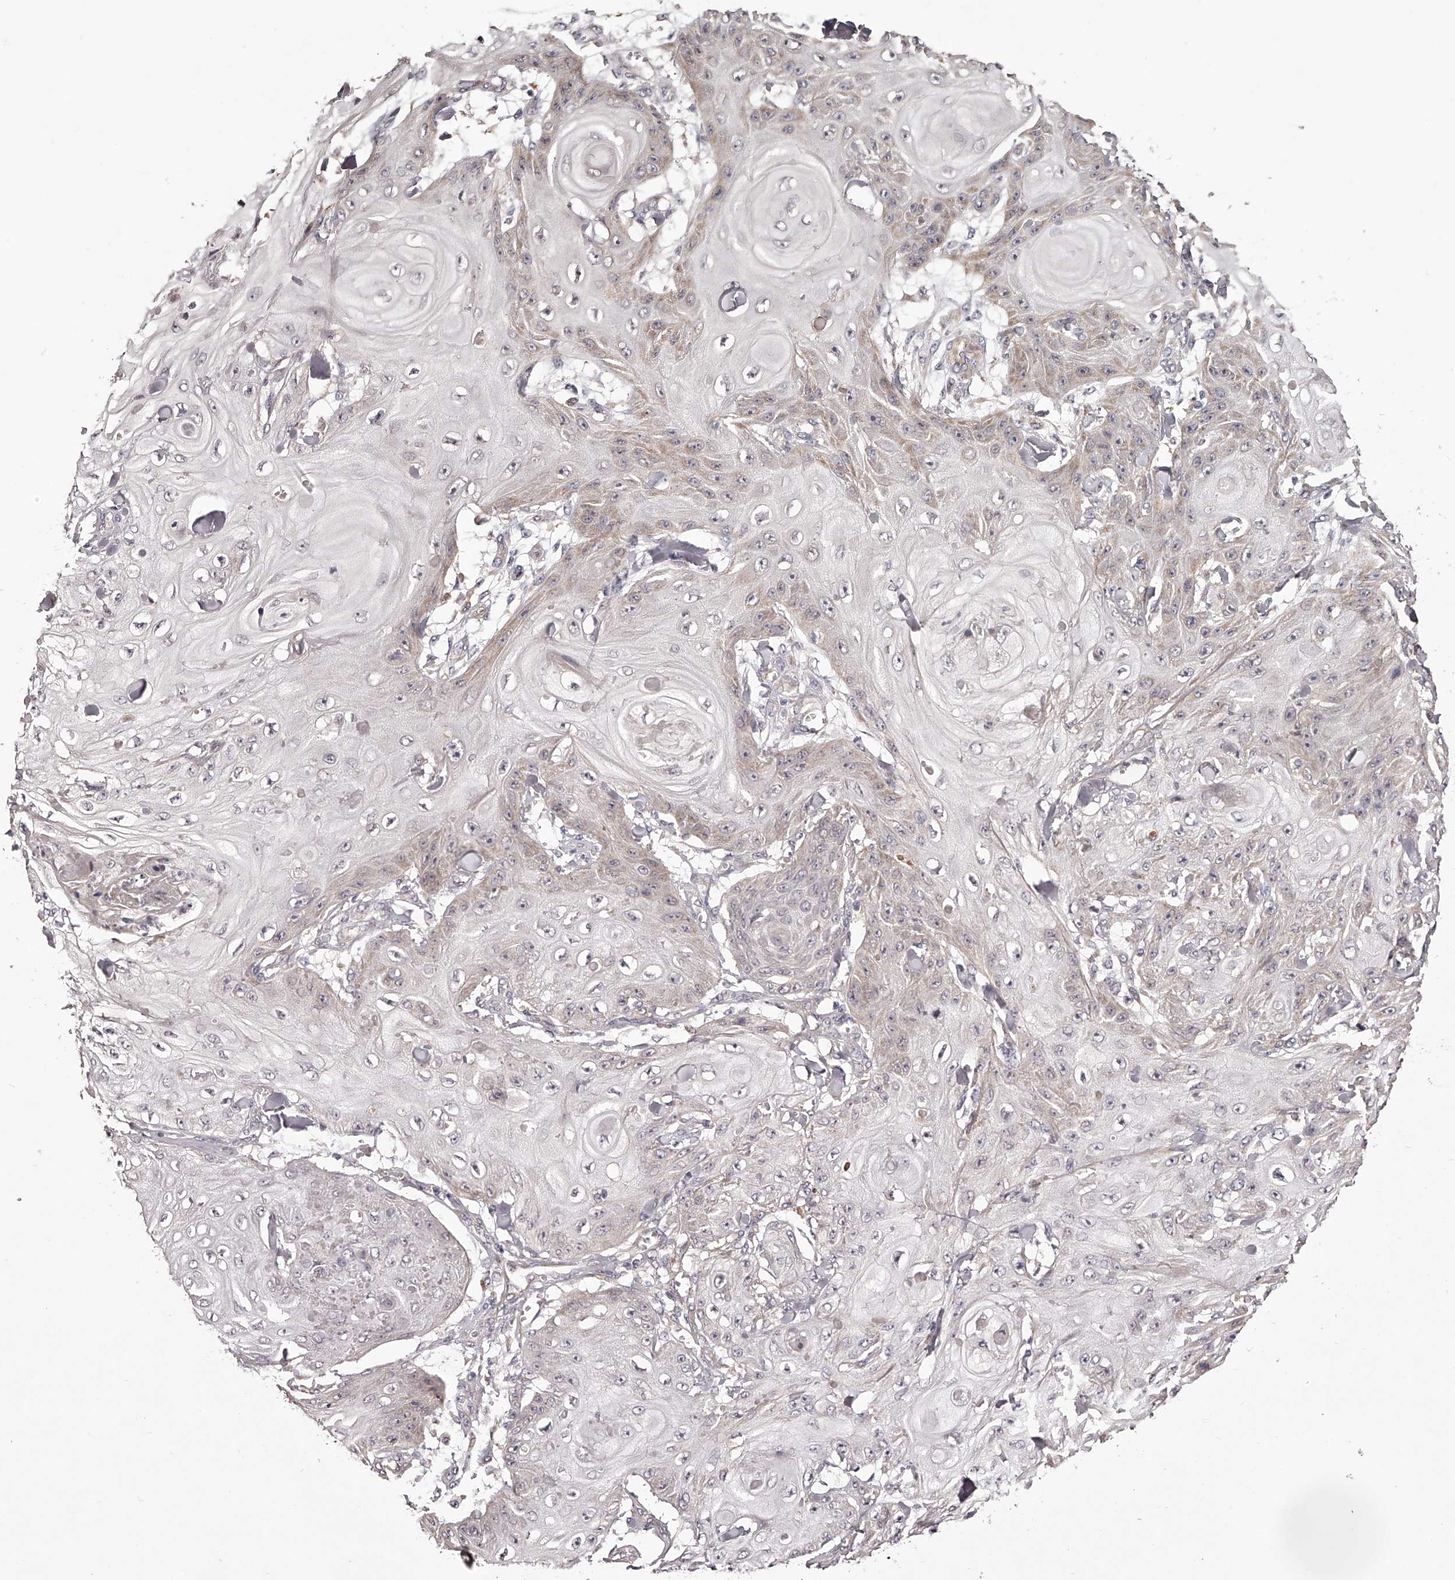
{"staining": {"intensity": "weak", "quantity": "25%-75%", "location": "cytoplasmic/membranous"}, "tissue": "skin cancer", "cell_type": "Tumor cells", "image_type": "cancer", "snomed": [{"axis": "morphology", "description": "Squamous cell carcinoma, NOS"}, {"axis": "topography", "description": "Skin"}], "caption": "This is a micrograph of immunohistochemistry (IHC) staining of skin squamous cell carcinoma, which shows weak expression in the cytoplasmic/membranous of tumor cells.", "gene": "ODF2L", "patient": {"sex": "male", "age": 74}}